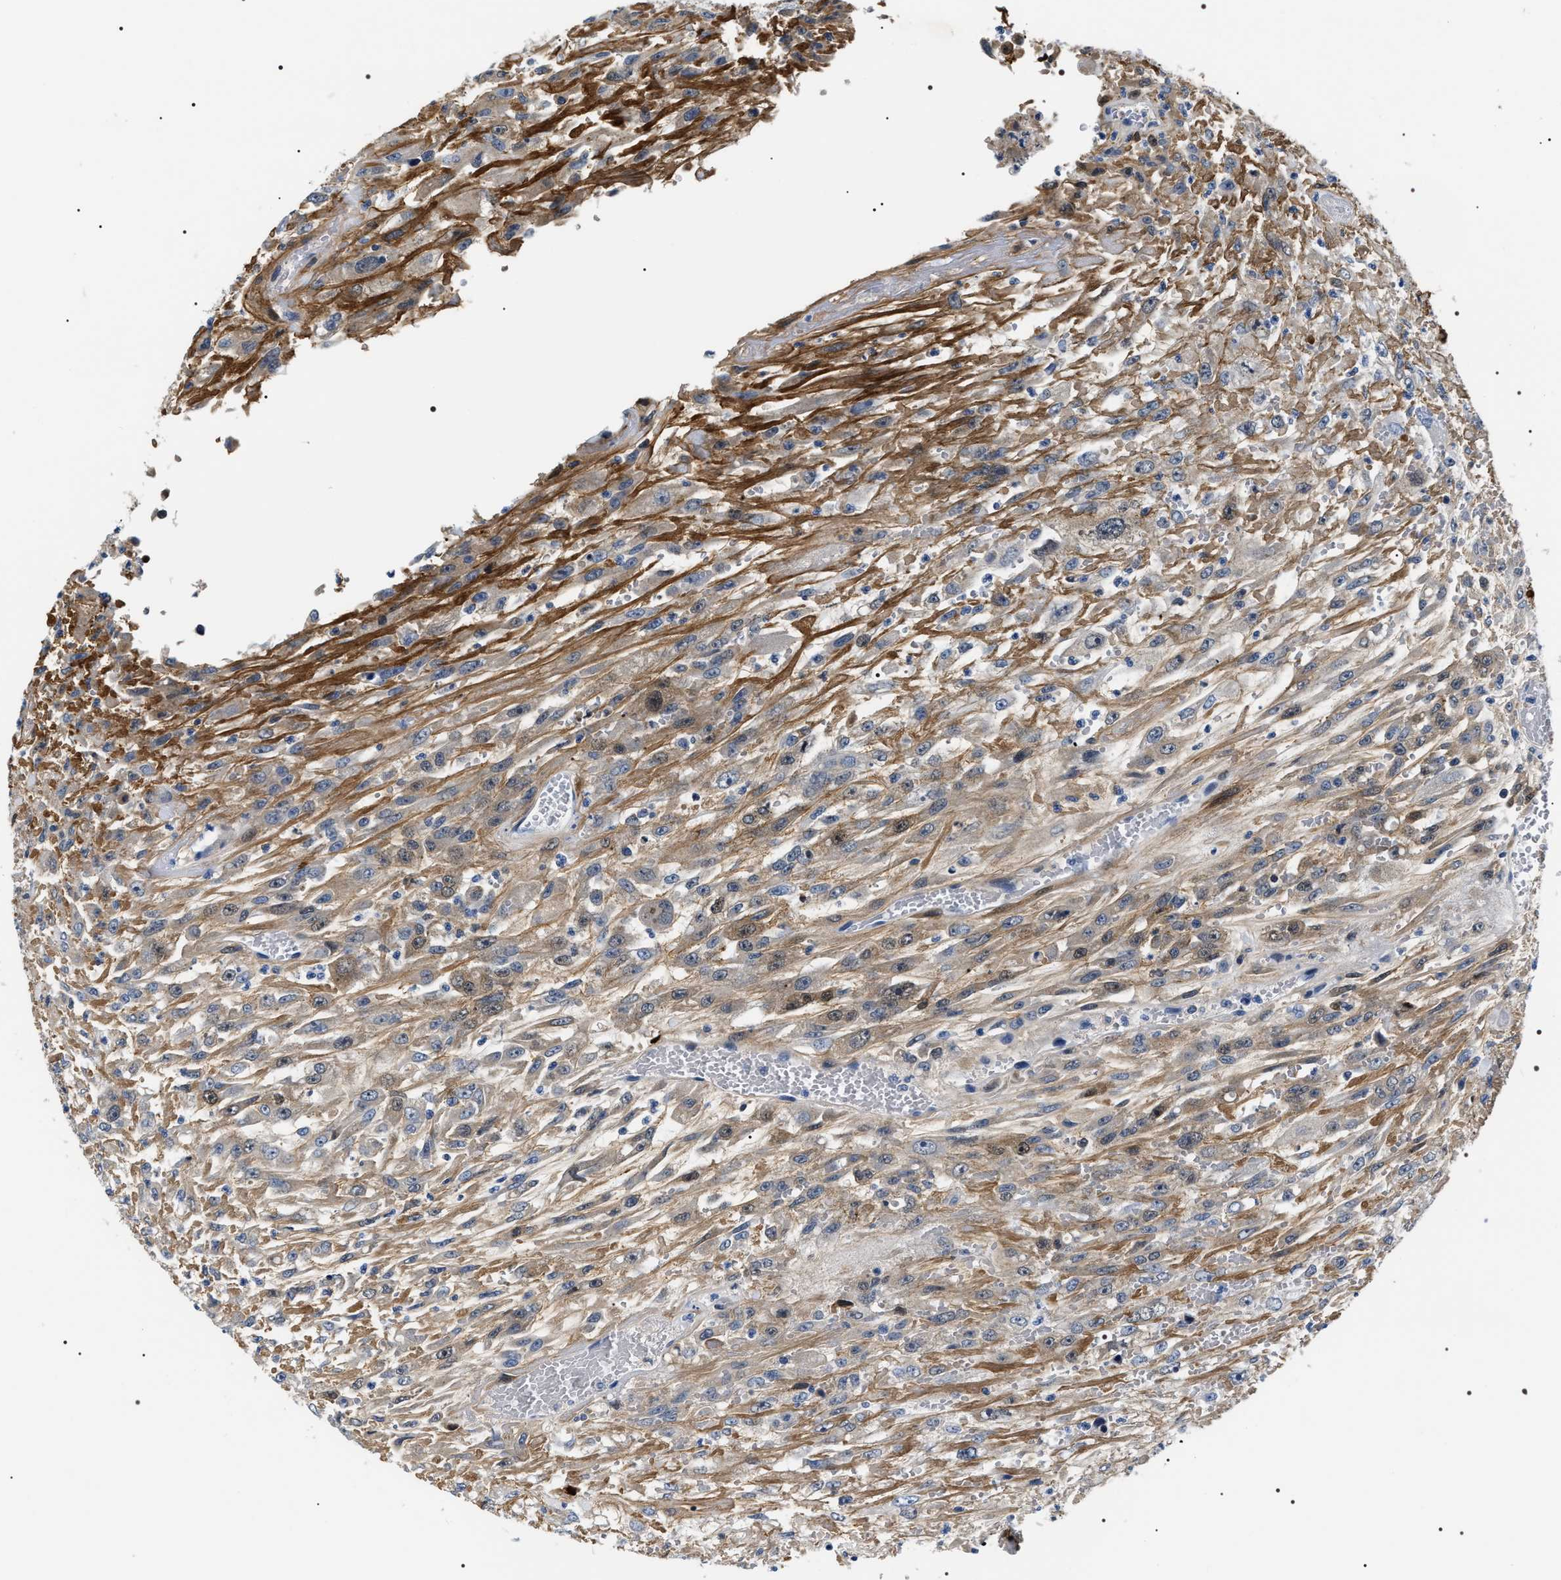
{"staining": {"intensity": "weak", "quantity": ">75%", "location": "cytoplasmic/membranous"}, "tissue": "urothelial cancer", "cell_type": "Tumor cells", "image_type": "cancer", "snomed": [{"axis": "morphology", "description": "Urothelial carcinoma, High grade"}, {"axis": "topography", "description": "Urinary bladder"}], "caption": "Immunohistochemical staining of human high-grade urothelial carcinoma reveals low levels of weak cytoplasmic/membranous expression in approximately >75% of tumor cells. (DAB = brown stain, brightfield microscopy at high magnification).", "gene": "BAG2", "patient": {"sex": "male", "age": 46}}